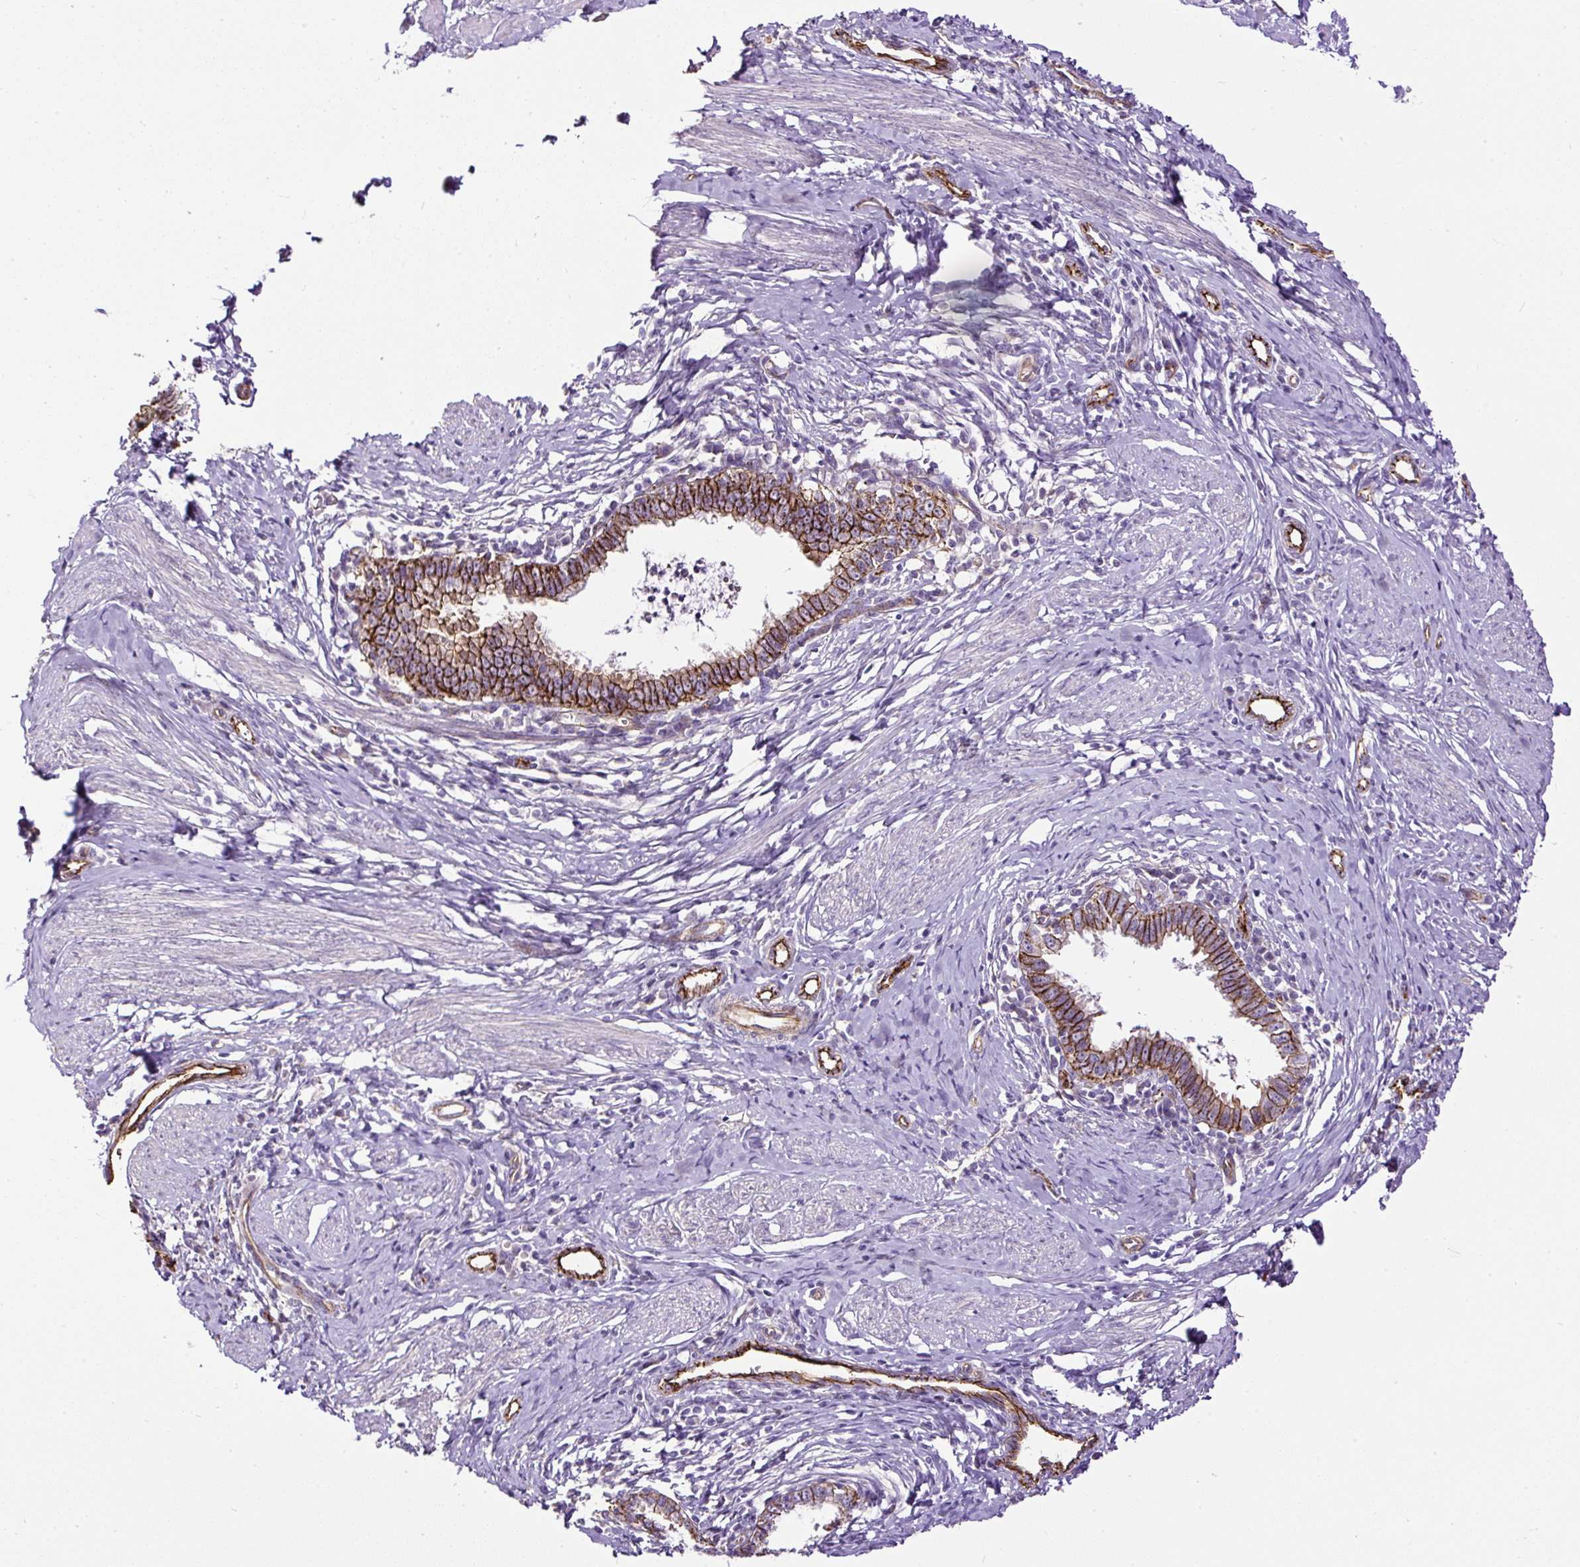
{"staining": {"intensity": "strong", "quantity": ">75%", "location": "cytoplasmic/membranous"}, "tissue": "cervical cancer", "cell_type": "Tumor cells", "image_type": "cancer", "snomed": [{"axis": "morphology", "description": "Adenocarcinoma, NOS"}, {"axis": "topography", "description": "Cervix"}], "caption": "Immunohistochemical staining of human cervical cancer reveals high levels of strong cytoplasmic/membranous positivity in approximately >75% of tumor cells. (DAB = brown stain, brightfield microscopy at high magnification).", "gene": "MAGEB16", "patient": {"sex": "female", "age": 36}}